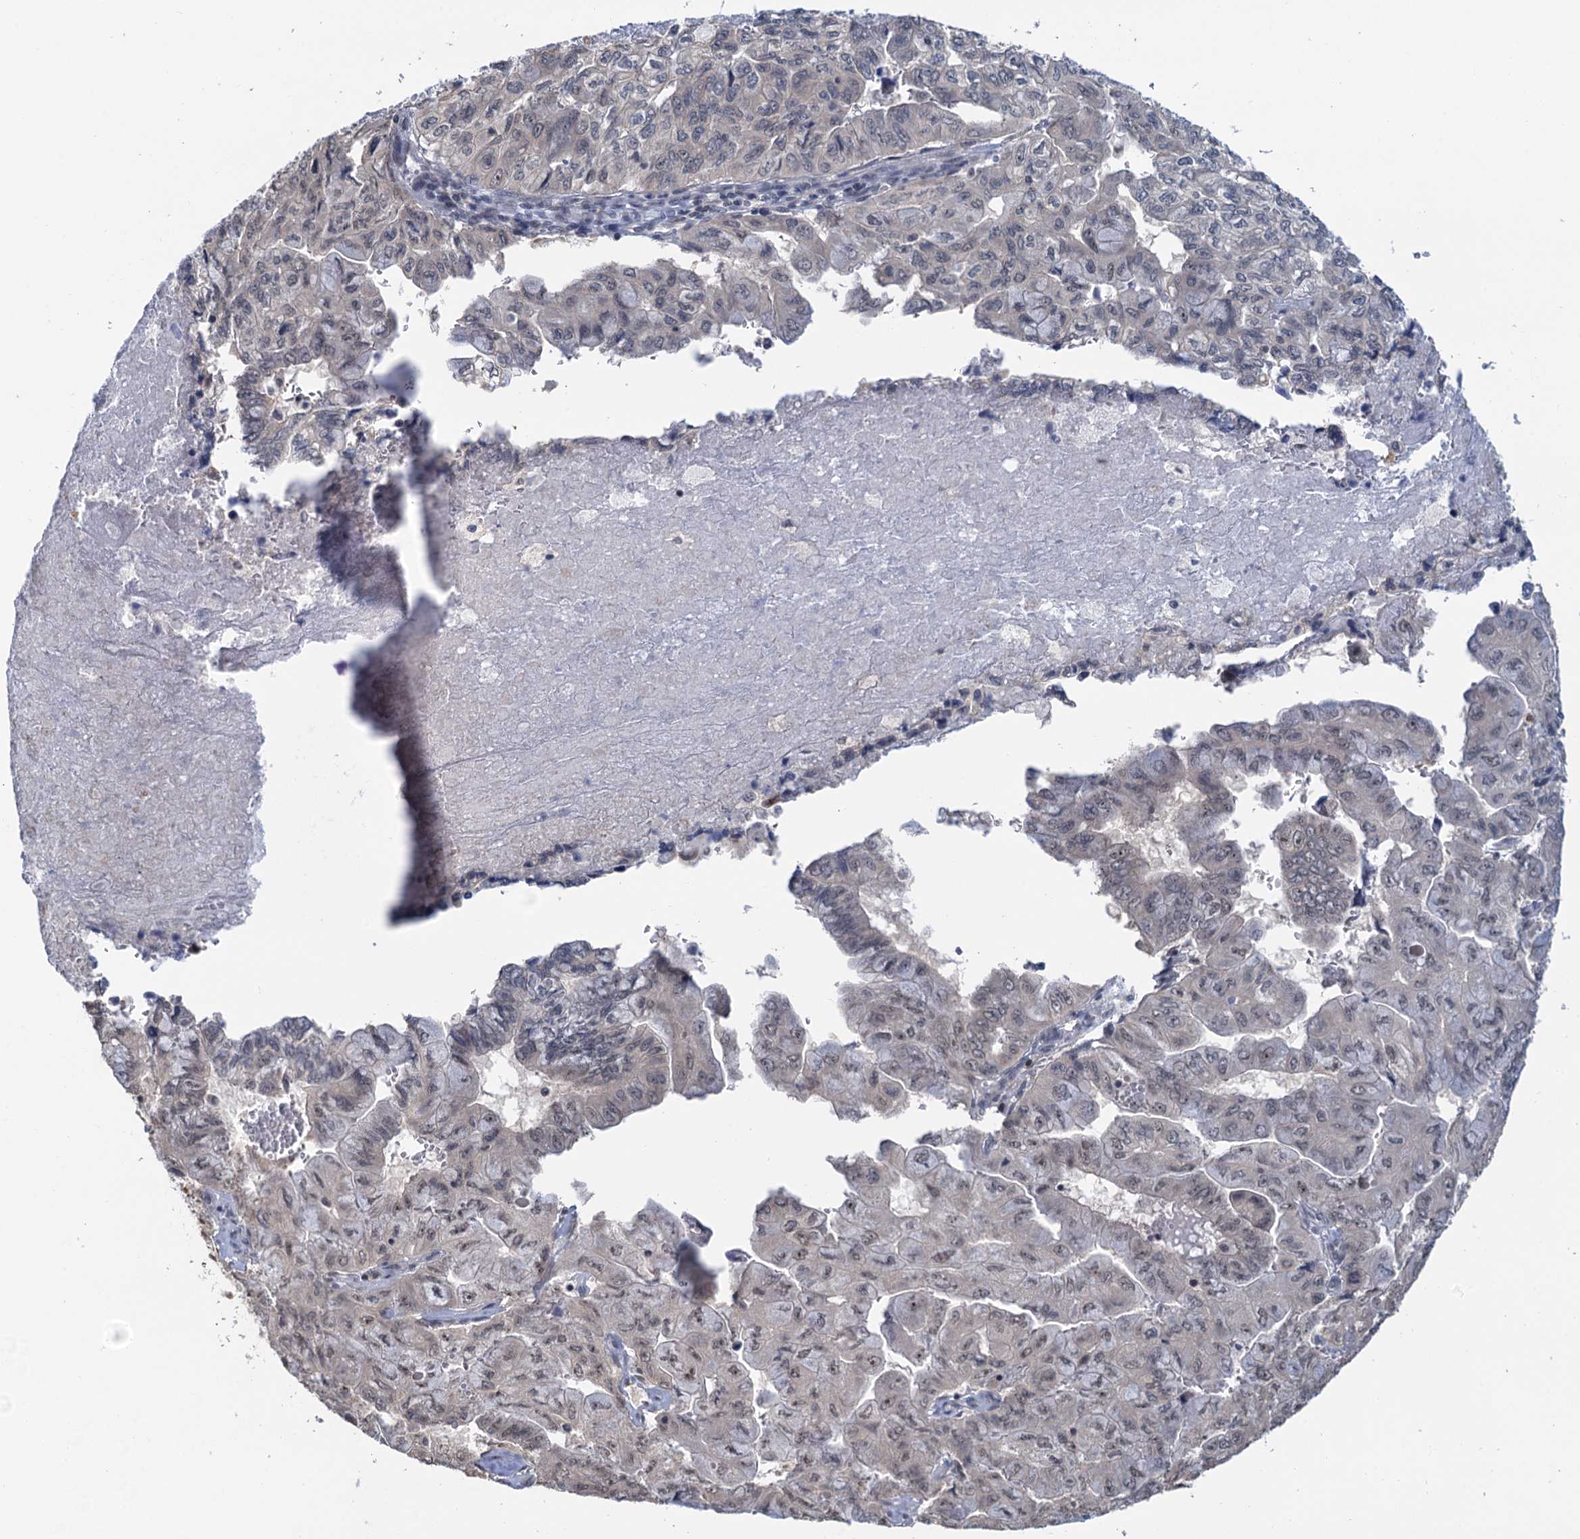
{"staining": {"intensity": "weak", "quantity": "25%-75%", "location": "nuclear"}, "tissue": "pancreatic cancer", "cell_type": "Tumor cells", "image_type": "cancer", "snomed": [{"axis": "morphology", "description": "Adenocarcinoma, NOS"}, {"axis": "topography", "description": "Pancreas"}], "caption": "Adenocarcinoma (pancreatic) stained with a brown dye reveals weak nuclear positive staining in about 25%-75% of tumor cells.", "gene": "NAT10", "patient": {"sex": "male", "age": 51}}